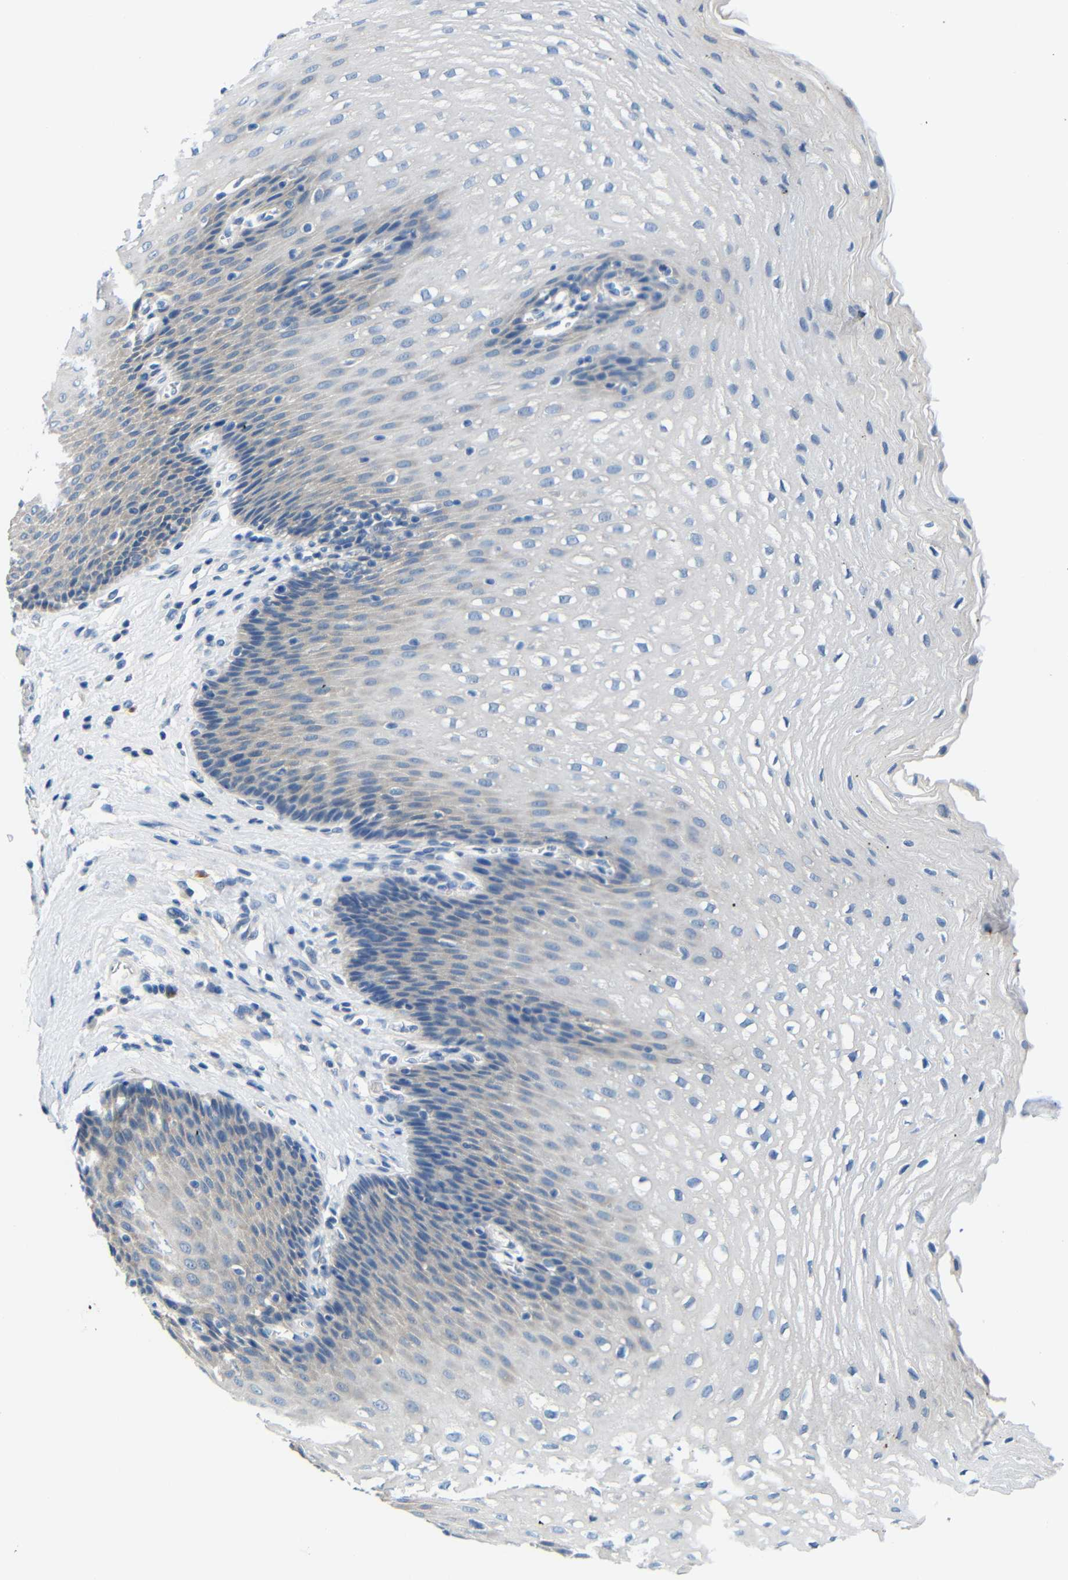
{"staining": {"intensity": "negative", "quantity": "none", "location": "none"}, "tissue": "esophagus", "cell_type": "Squamous epithelial cells", "image_type": "normal", "snomed": [{"axis": "morphology", "description": "Normal tissue, NOS"}, {"axis": "topography", "description": "Esophagus"}], "caption": "High power microscopy photomicrograph of an immunohistochemistry (IHC) image of normal esophagus, revealing no significant positivity in squamous epithelial cells.", "gene": "NEGR1", "patient": {"sex": "male", "age": 48}}